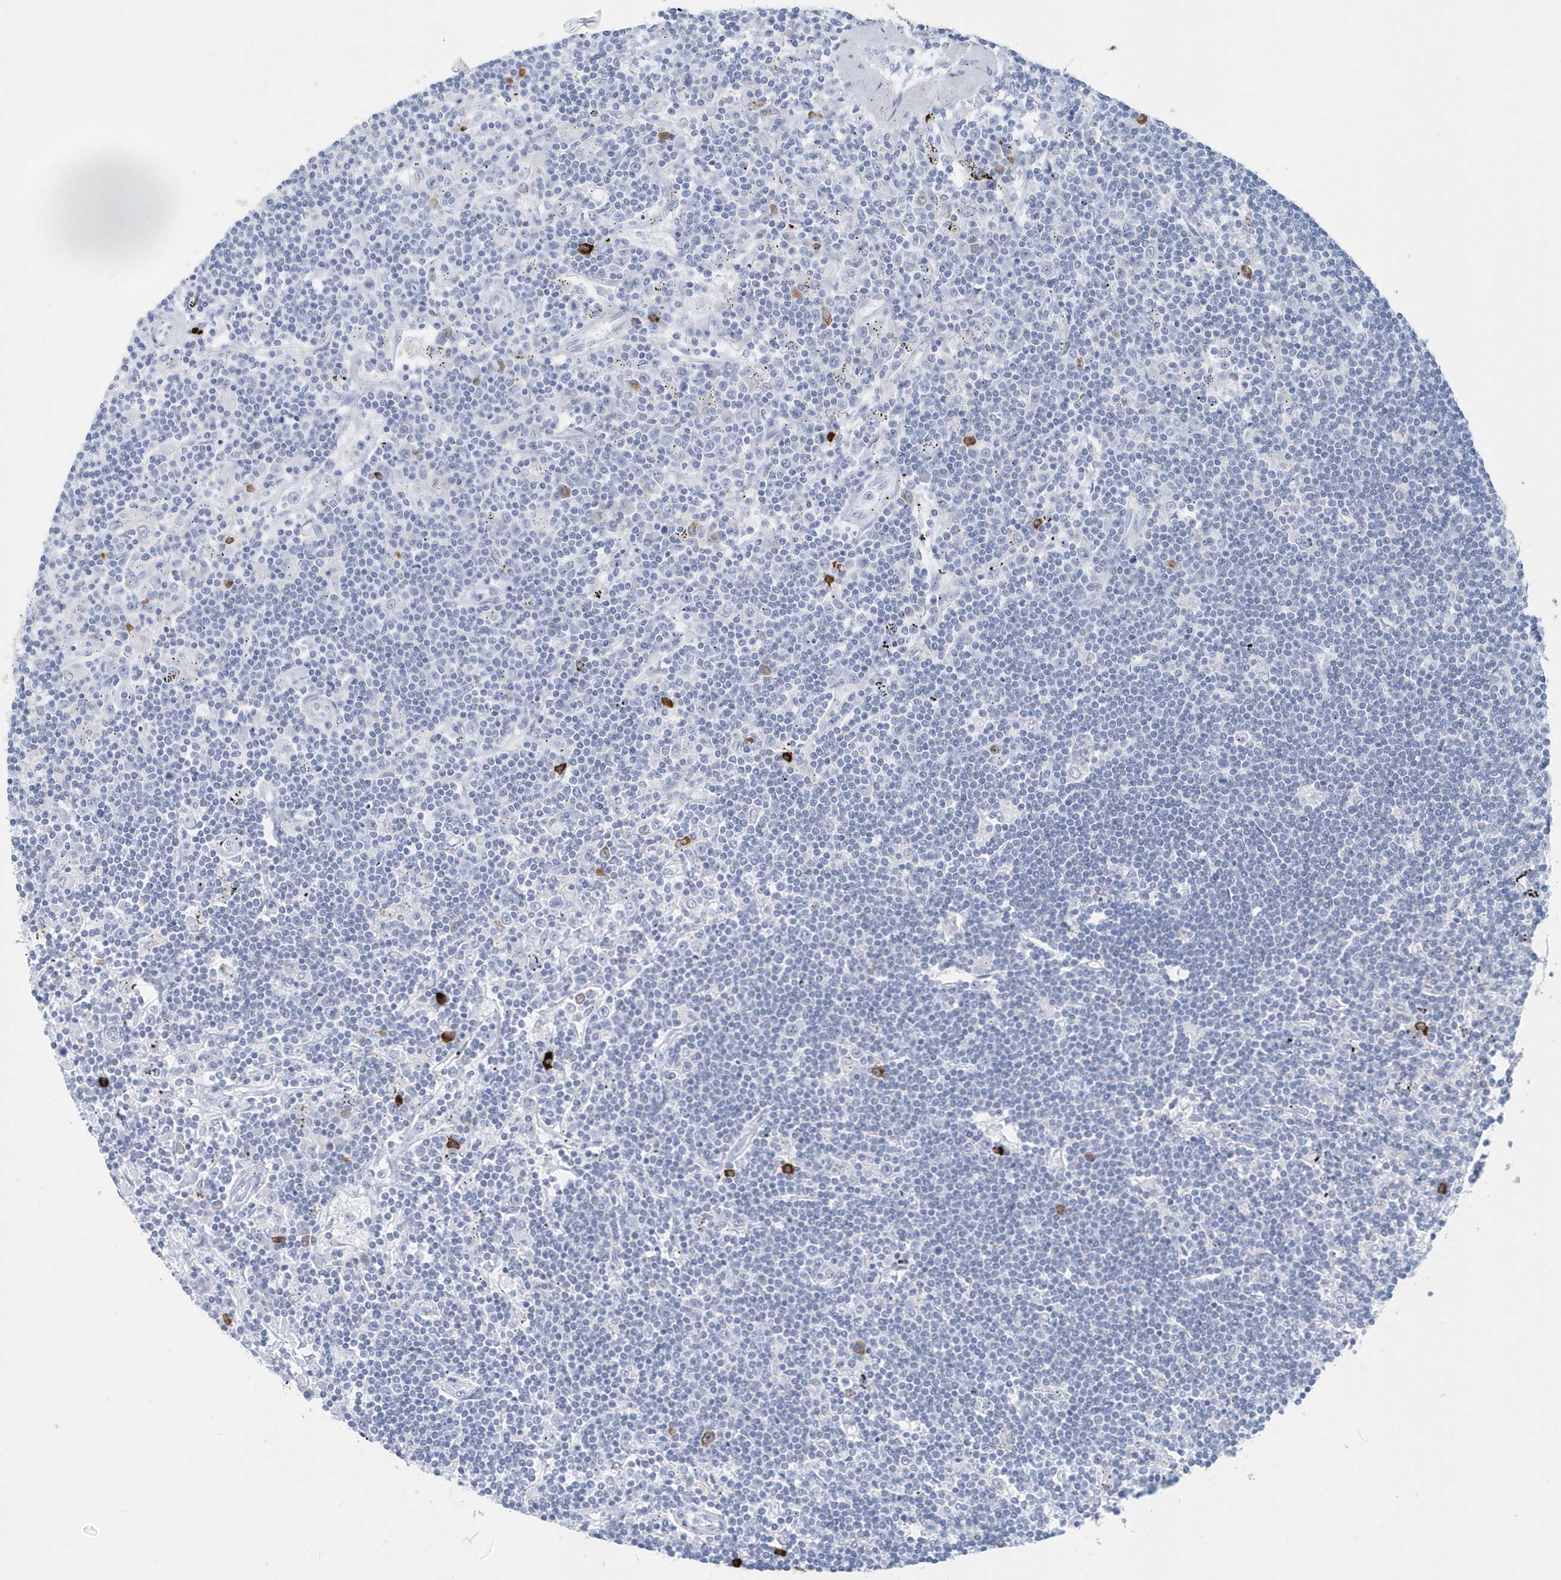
{"staining": {"intensity": "negative", "quantity": "none", "location": "none"}, "tissue": "lymphoma", "cell_type": "Tumor cells", "image_type": "cancer", "snomed": [{"axis": "morphology", "description": "Malignant lymphoma, non-Hodgkin's type, Low grade"}, {"axis": "topography", "description": "Spleen"}], "caption": "Immunohistochemistry histopathology image of human low-grade malignant lymphoma, non-Hodgkin's type stained for a protein (brown), which exhibits no staining in tumor cells.", "gene": "JCHAIN", "patient": {"sex": "male", "age": 76}}